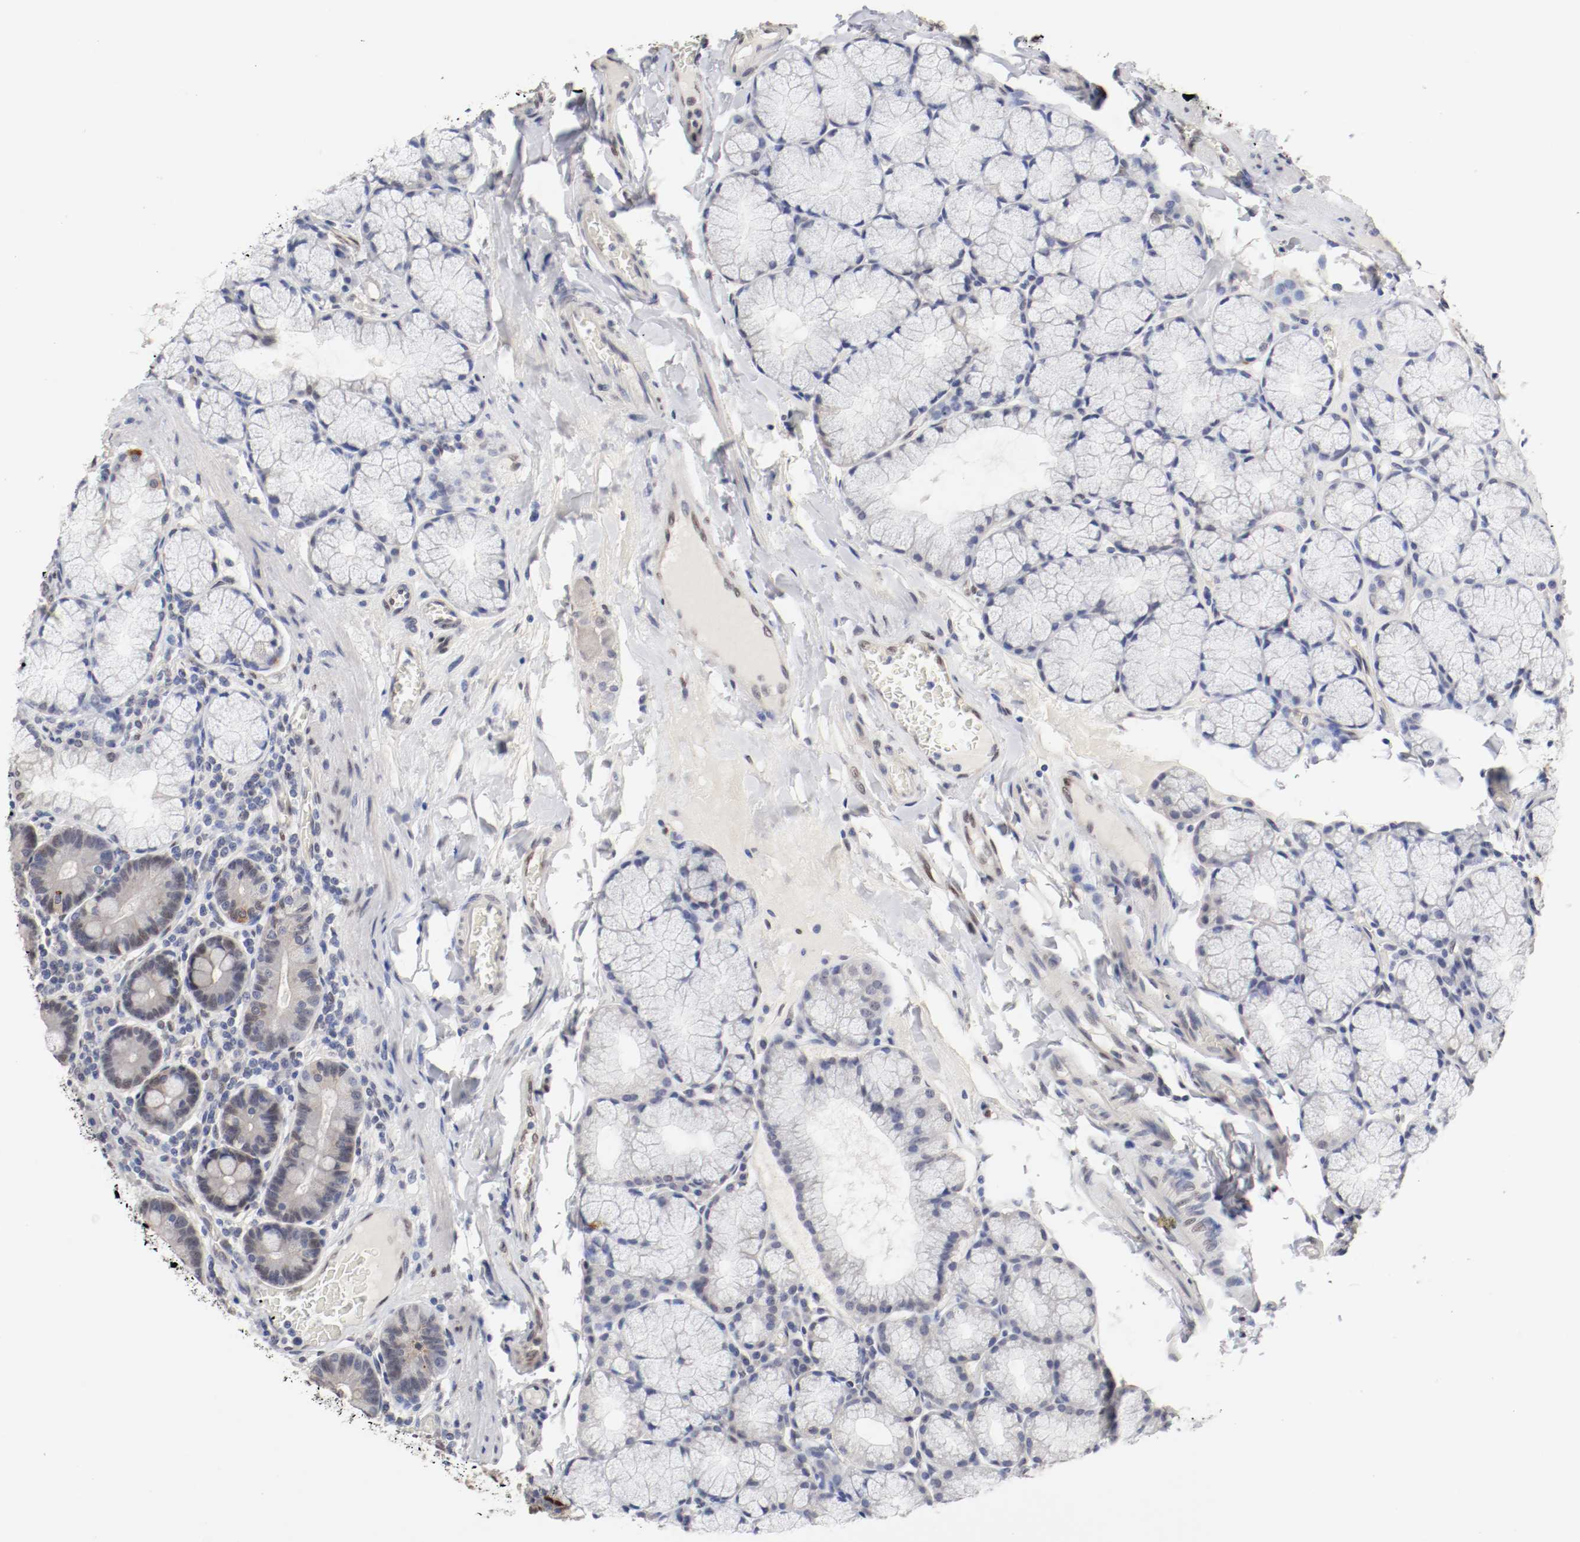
{"staining": {"intensity": "moderate", "quantity": "25%-75%", "location": "cytoplasmic/membranous,nuclear"}, "tissue": "duodenum", "cell_type": "Glandular cells", "image_type": "normal", "snomed": [{"axis": "morphology", "description": "Normal tissue, NOS"}, {"axis": "topography", "description": "Duodenum"}], "caption": "The image reveals a brown stain indicating the presence of a protein in the cytoplasmic/membranous,nuclear of glandular cells in duodenum.", "gene": "FOSL2", "patient": {"sex": "male", "age": 50}}